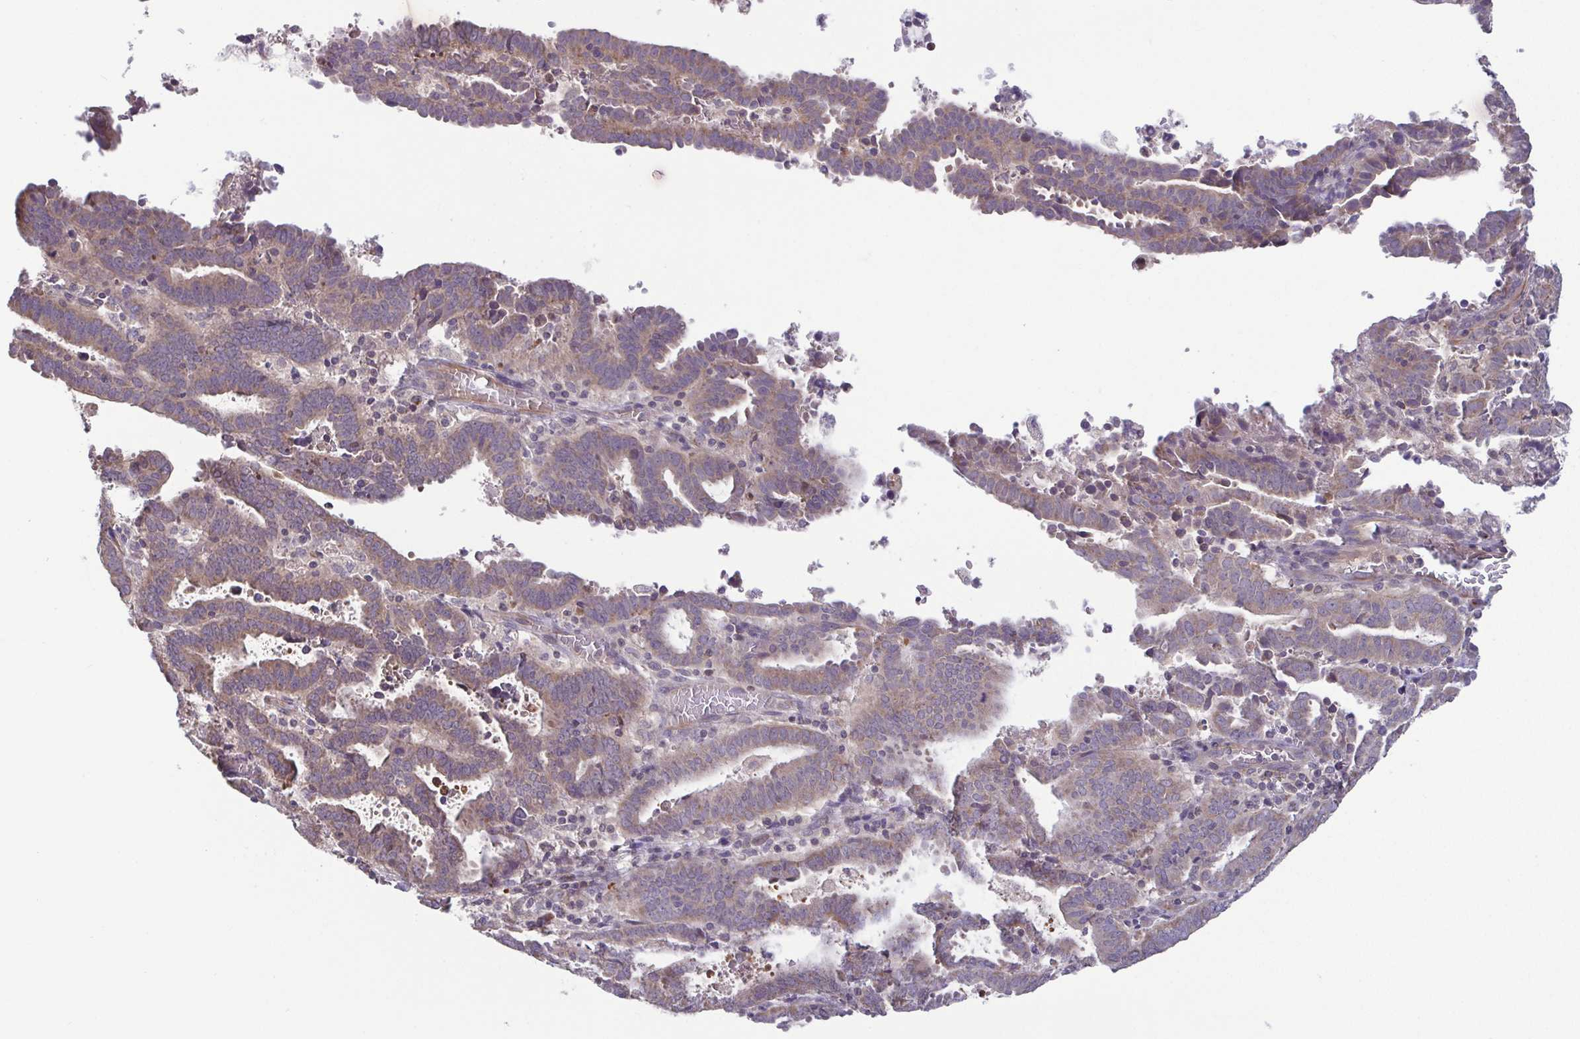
{"staining": {"intensity": "weak", "quantity": ">75%", "location": "cytoplasmic/membranous"}, "tissue": "endometrial cancer", "cell_type": "Tumor cells", "image_type": "cancer", "snomed": [{"axis": "morphology", "description": "Adenocarcinoma, NOS"}, {"axis": "topography", "description": "Uterus"}], "caption": "Adenocarcinoma (endometrial) stained with DAB immunohistochemistry displays low levels of weak cytoplasmic/membranous expression in approximately >75% of tumor cells.", "gene": "OSBPL7", "patient": {"sex": "female", "age": 83}}